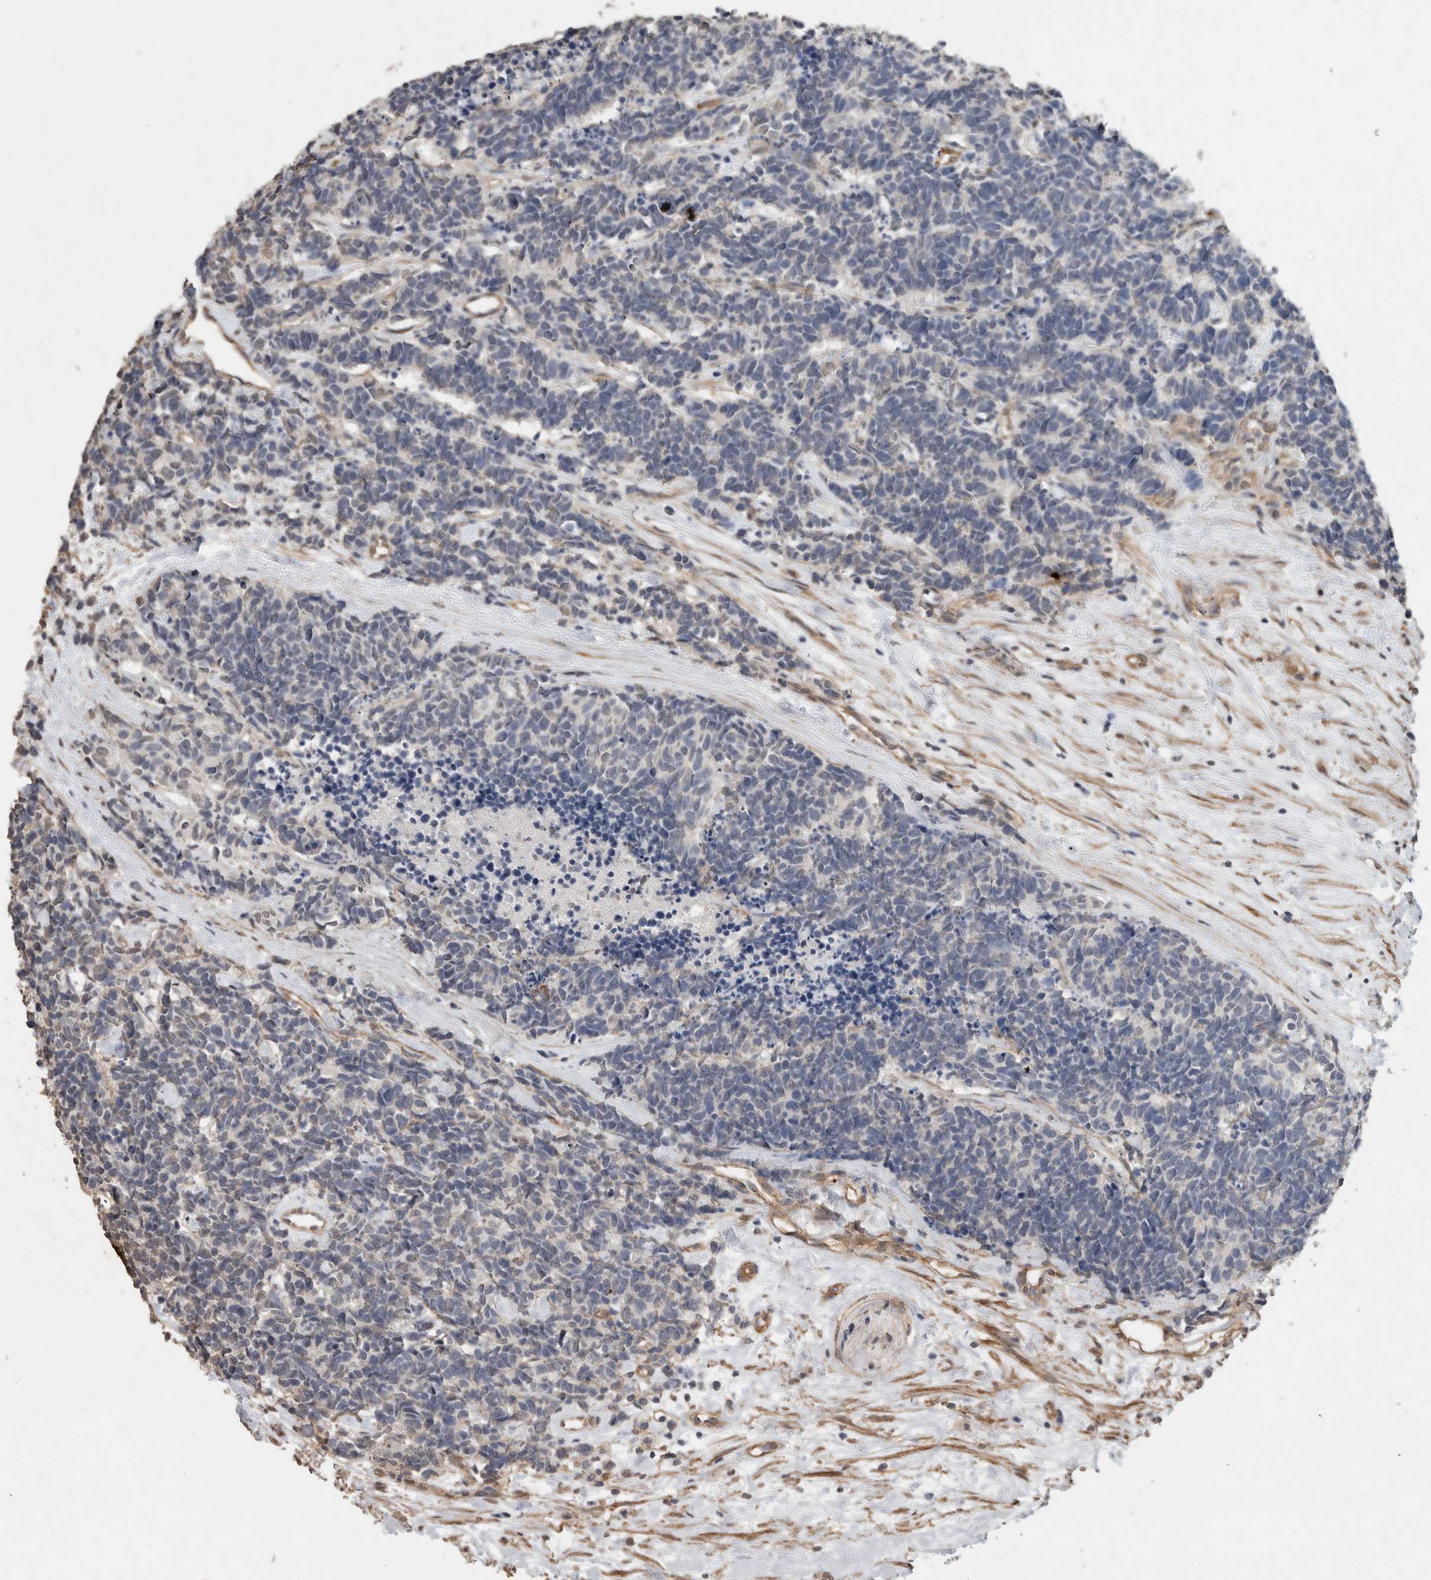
{"staining": {"intensity": "negative", "quantity": "none", "location": "none"}, "tissue": "carcinoid", "cell_type": "Tumor cells", "image_type": "cancer", "snomed": [{"axis": "morphology", "description": "Carcinoma, NOS"}, {"axis": "morphology", "description": "Carcinoid, malignant, NOS"}, {"axis": "topography", "description": "Urinary bladder"}], "caption": "The micrograph displays no significant positivity in tumor cells of carcinoid.", "gene": "RECK", "patient": {"sex": "male", "age": 57}}